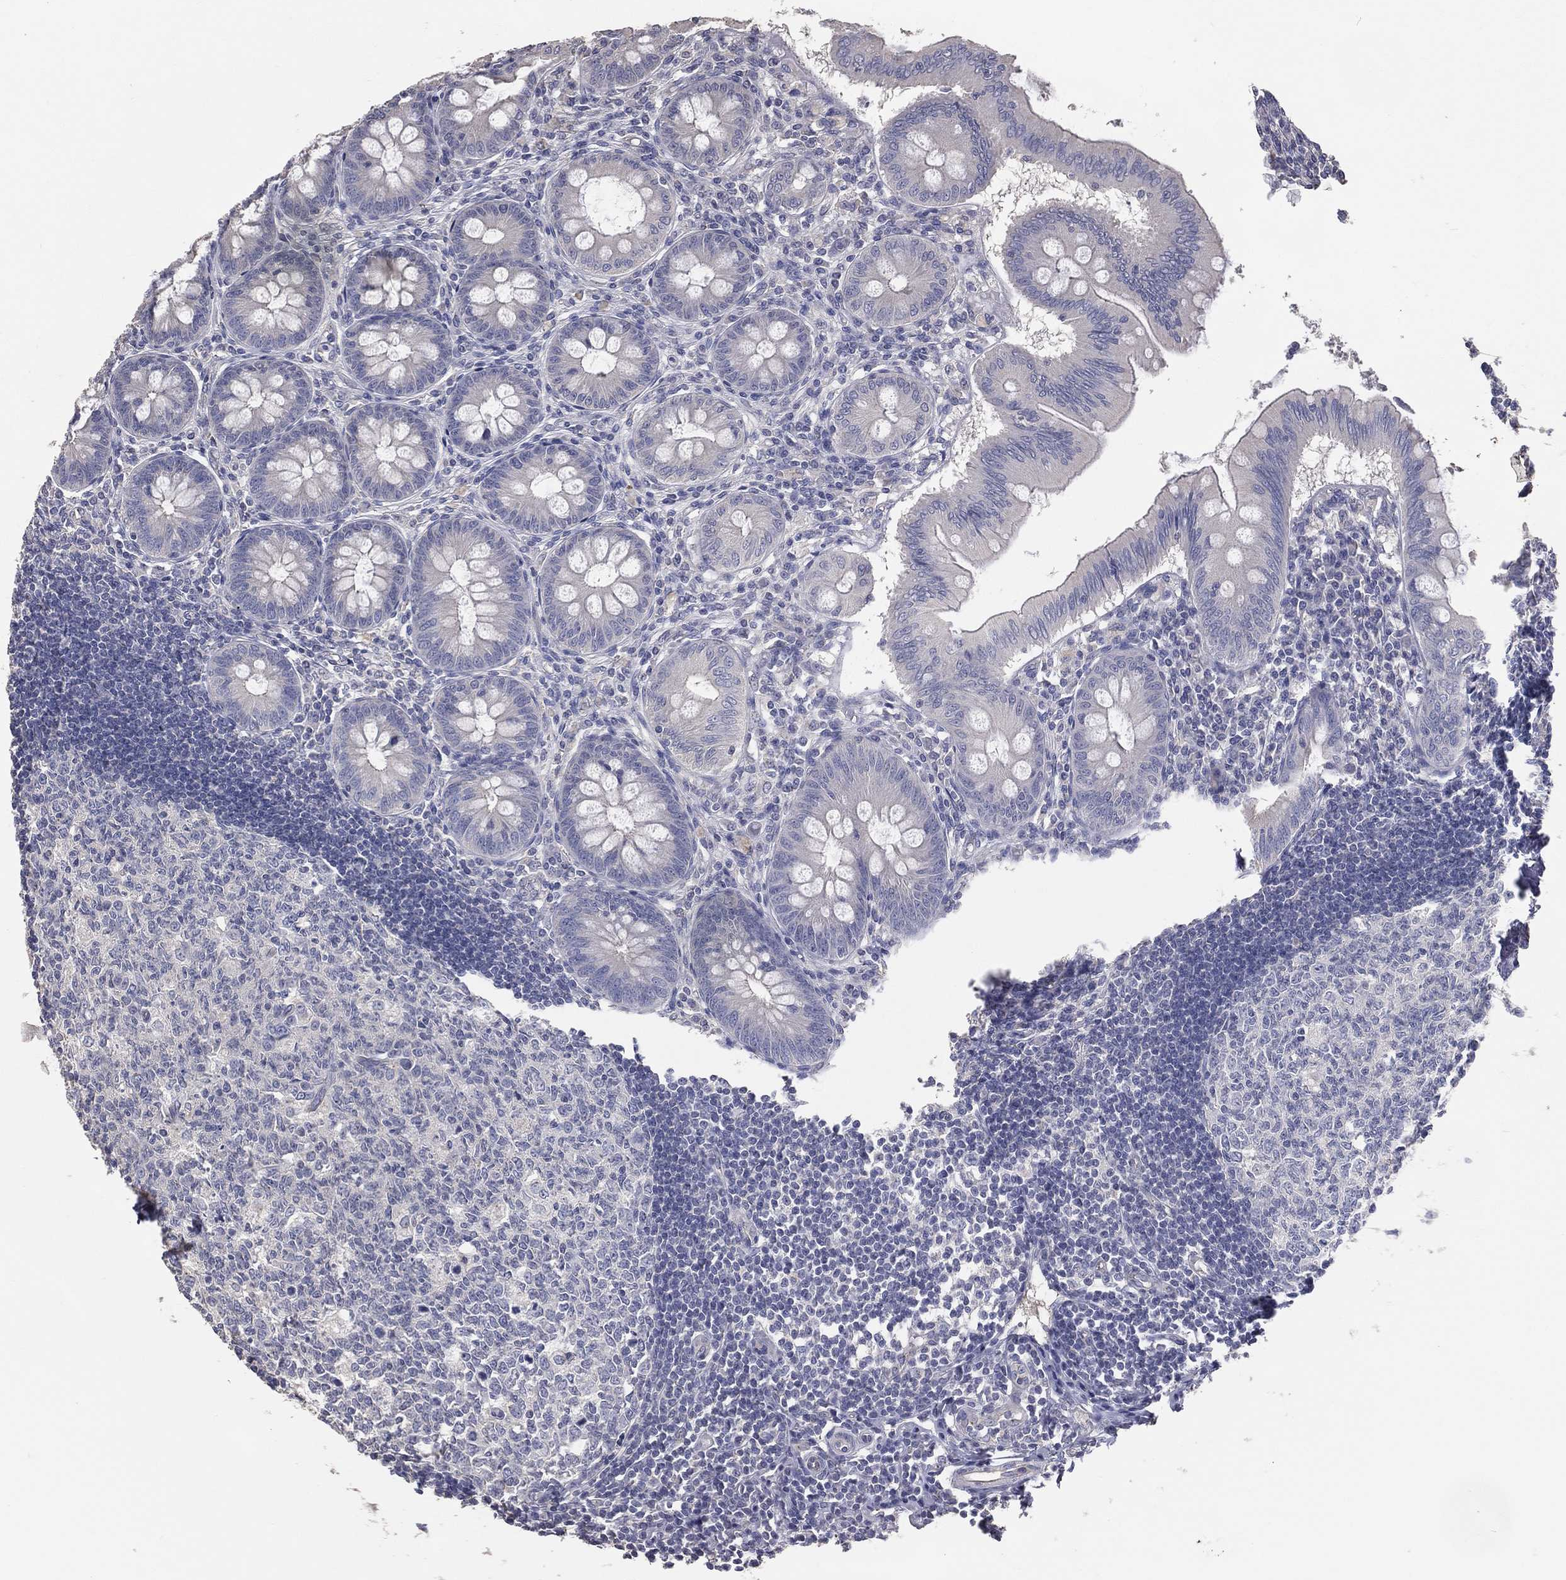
{"staining": {"intensity": "negative", "quantity": "none", "location": "none"}, "tissue": "appendix", "cell_type": "Glandular cells", "image_type": "normal", "snomed": [{"axis": "morphology", "description": "Normal tissue, NOS"}, {"axis": "morphology", "description": "Inflammation, NOS"}, {"axis": "topography", "description": "Appendix"}], "caption": "Protein analysis of benign appendix shows no significant staining in glandular cells. The staining is performed using DAB brown chromogen with nuclei counter-stained in using hematoxylin.", "gene": "CROCC", "patient": {"sex": "male", "age": 16}}